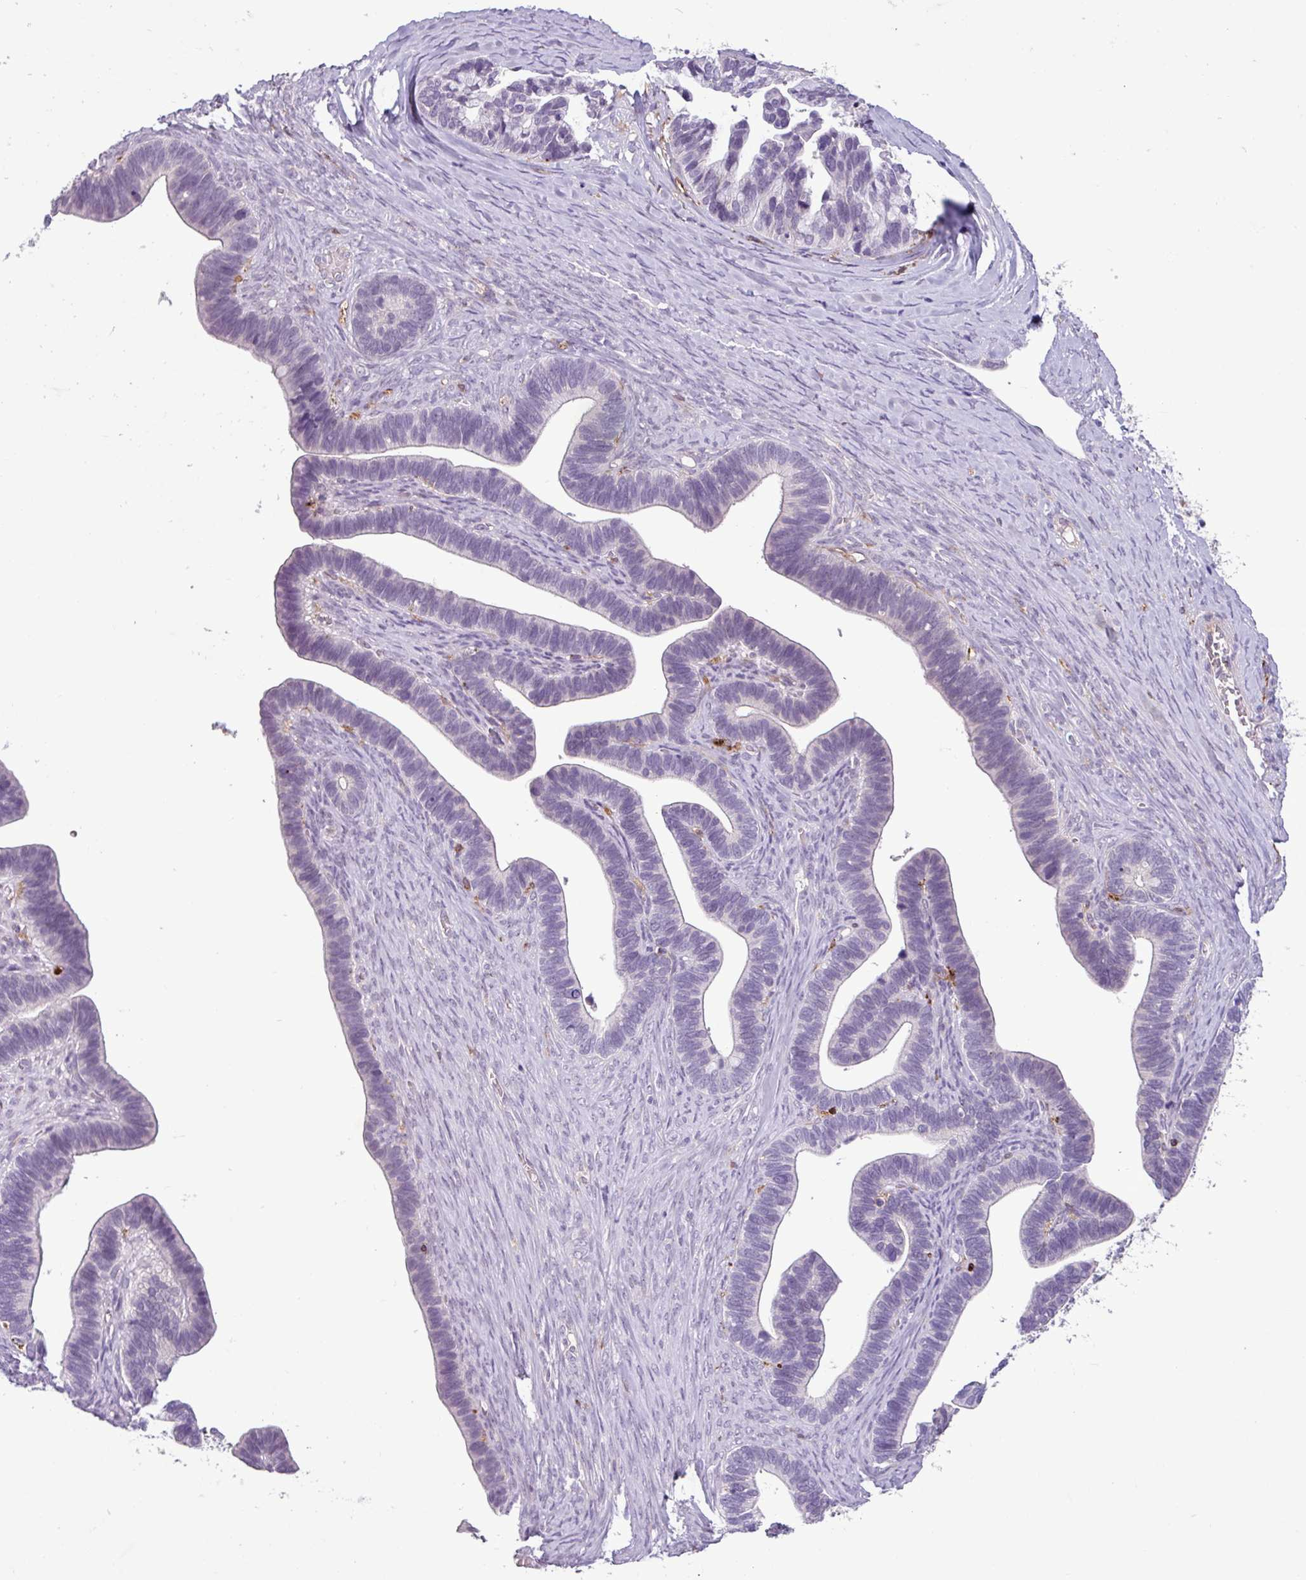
{"staining": {"intensity": "negative", "quantity": "none", "location": "none"}, "tissue": "ovarian cancer", "cell_type": "Tumor cells", "image_type": "cancer", "snomed": [{"axis": "morphology", "description": "Cystadenocarcinoma, serous, NOS"}, {"axis": "topography", "description": "Ovary"}], "caption": "The histopathology image reveals no staining of tumor cells in ovarian serous cystadenocarcinoma.", "gene": "C9orf24", "patient": {"sex": "female", "age": 56}}